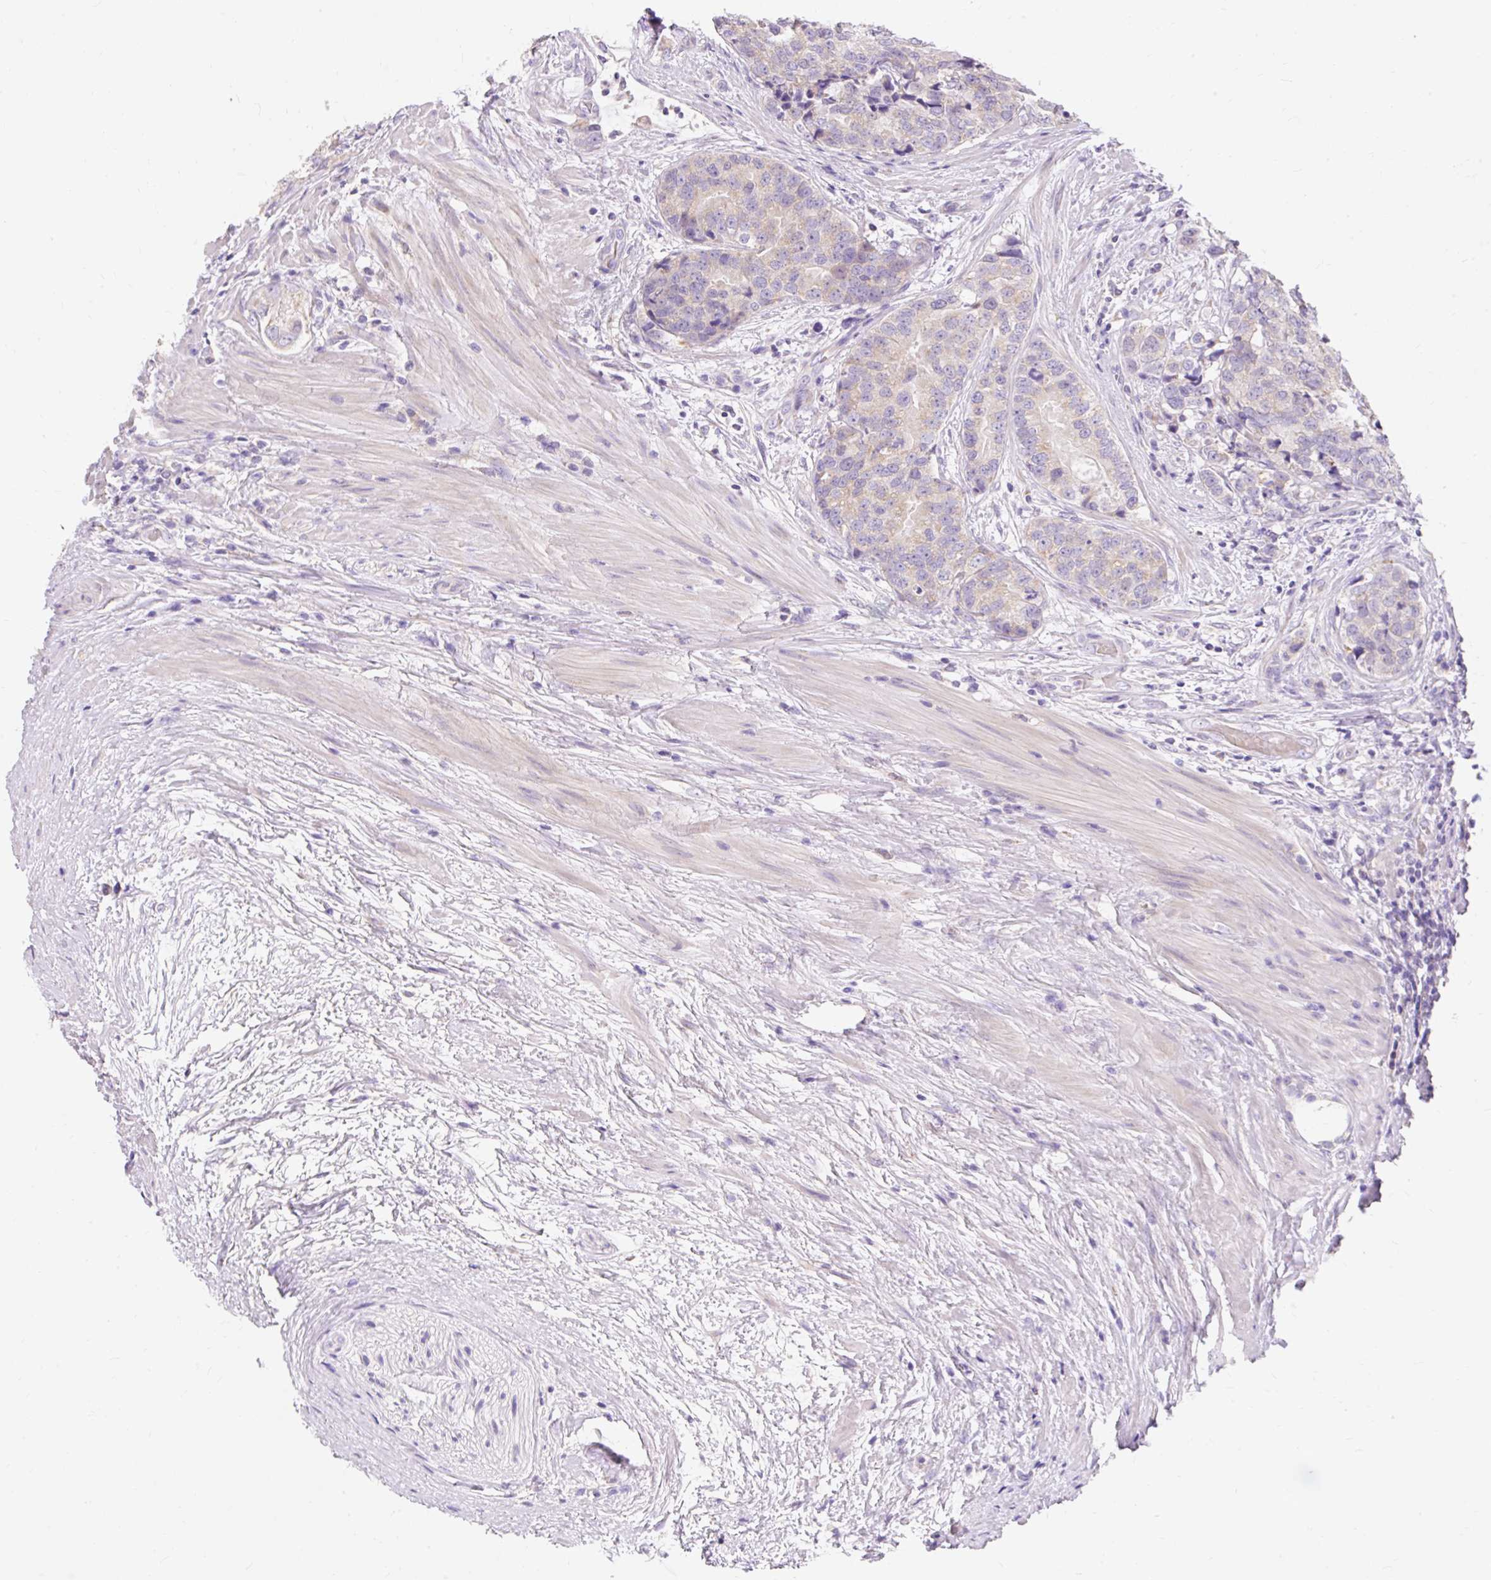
{"staining": {"intensity": "weak", "quantity": "<25%", "location": "cytoplasmic/membranous"}, "tissue": "prostate cancer", "cell_type": "Tumor cells", "image_type": "cancer", "snomed": [{"axis": "morphology", "description": "Adenocarcinoma, High grade"}, {"axis": "topography", "description": "Prostate"}], "caption": "This is a image of immunohistochemistry staining of prostate high-grade adenocarcinoma, which shows no expression in tumor cells.", "gene": "PMAIP1", "patient": {"sex": "male", "age": 68}}